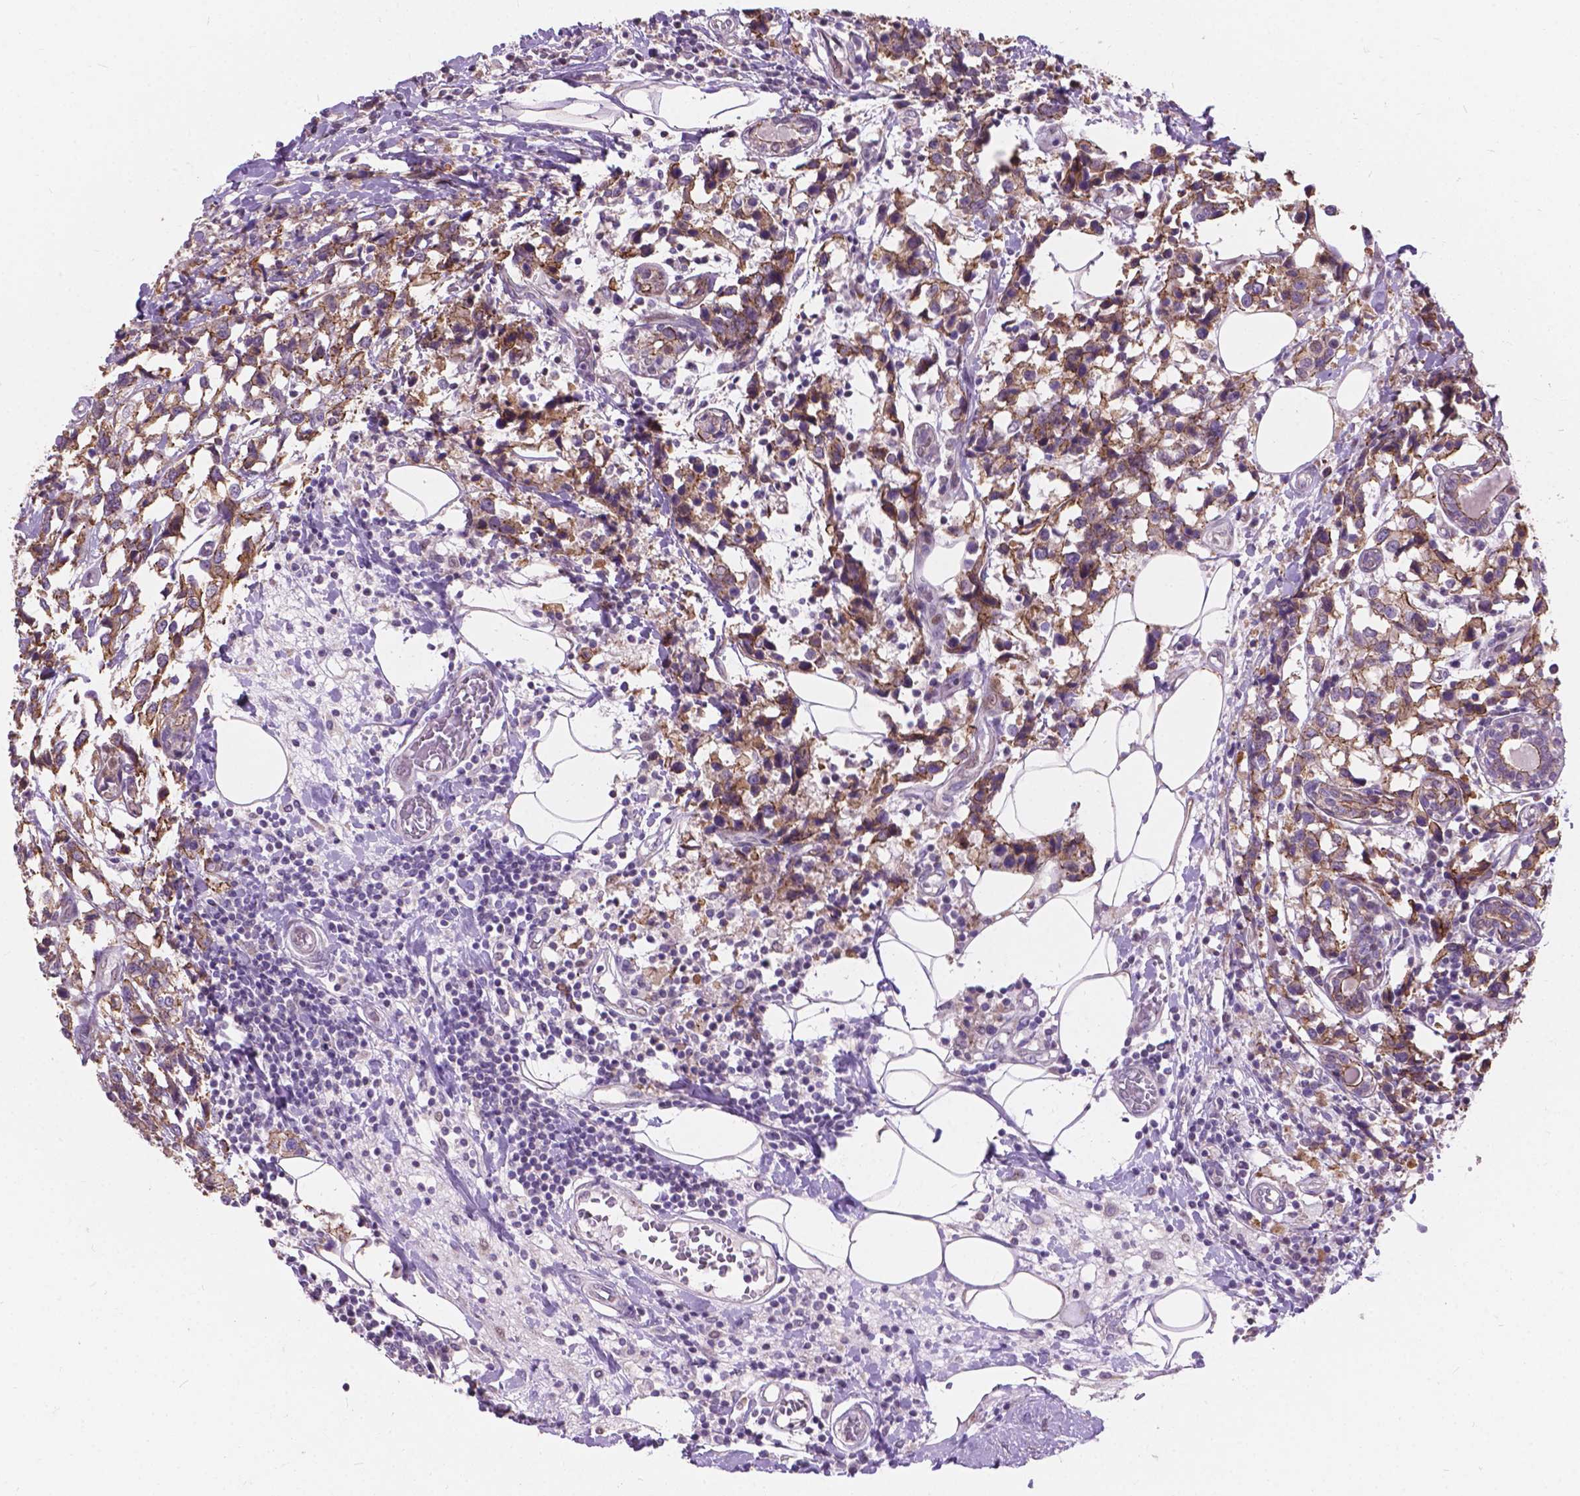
{"staining": {"intensity": "moderate", "quantity": "25%-75%", "location": "cytoplasmic/membranous"}, "tissue": "breast cancer", "cell_type": "Tumor cells", "image_type": "cancer", "snomed": [{"axis": "morphology", "description": "Lobular carcinoma"}, {"axis": "topography", "description": "Breast"}], "caption": "Brown immunohistochemical staining in lobular carcinoma (breast) demonstrates moderate cytoplasmic/membranous expression in approximately 25%-75% of tumor cells. (DAB (3,3'-diaminobenzidine) IHC with brightfield microscopy, high magnification).", "gene": "MYH14", "patient": {"sex": "female", "age": 59}}